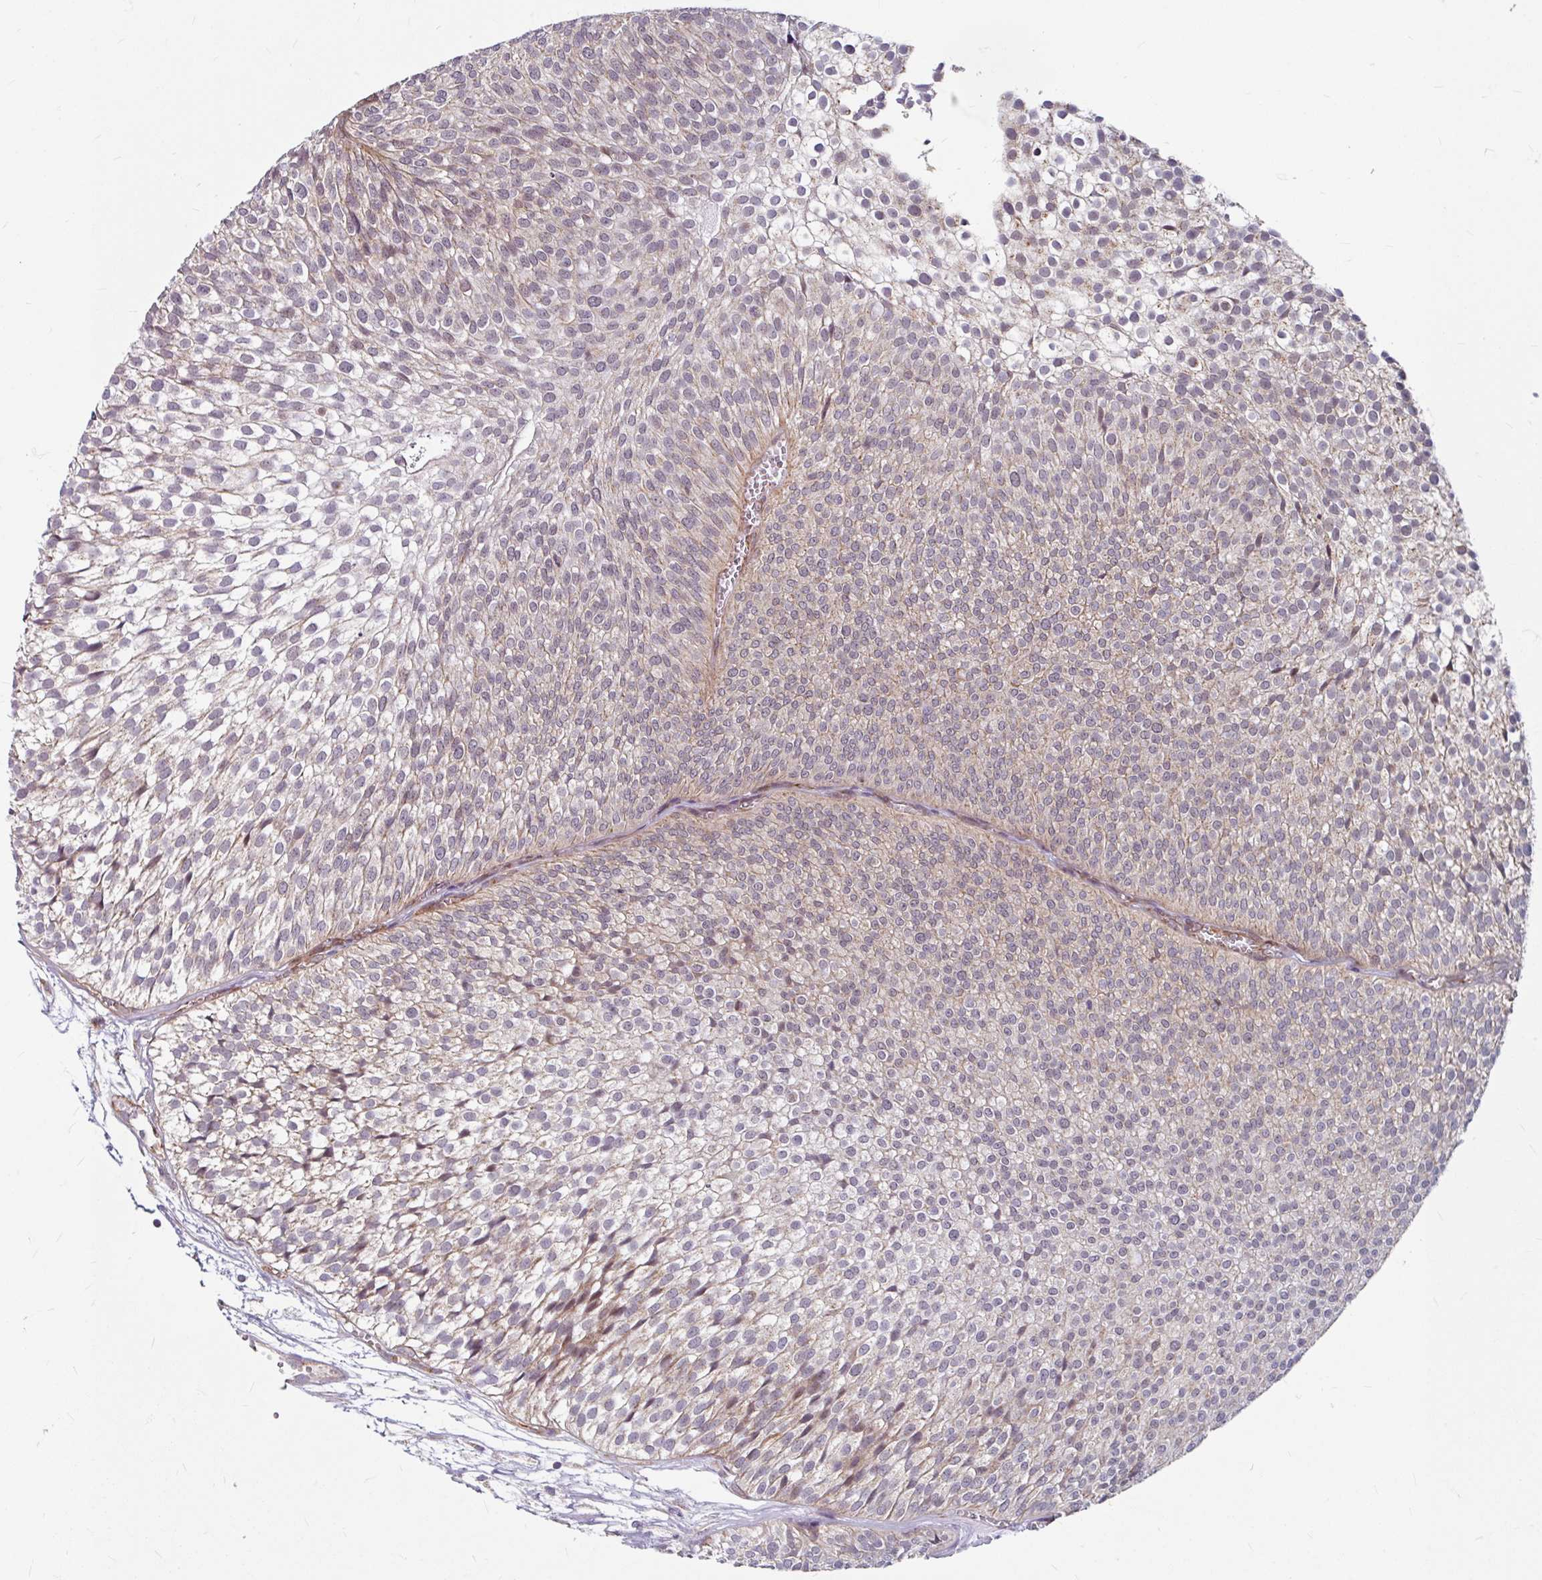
{"staining": {"intensity": "weak", "quantity": "<25%", "location": "cytoplasmic/membranous"}, "tissue": "urothelial cancer", "cell_type": "Tumor cells", "image_type": "cancer", "snomed": [{"axis": "morphology", "description": "Urothelial carcinoma, Low grade"}, {"axis": "topography", "description": "Urinary bladder"}], "caption": "DAB immunohistochemical staining of urothelial cancer demonstrates no significant positivity in tumor cells.", "gene": "DAAM2", "patient": {"sex": "male", "age": 91}}